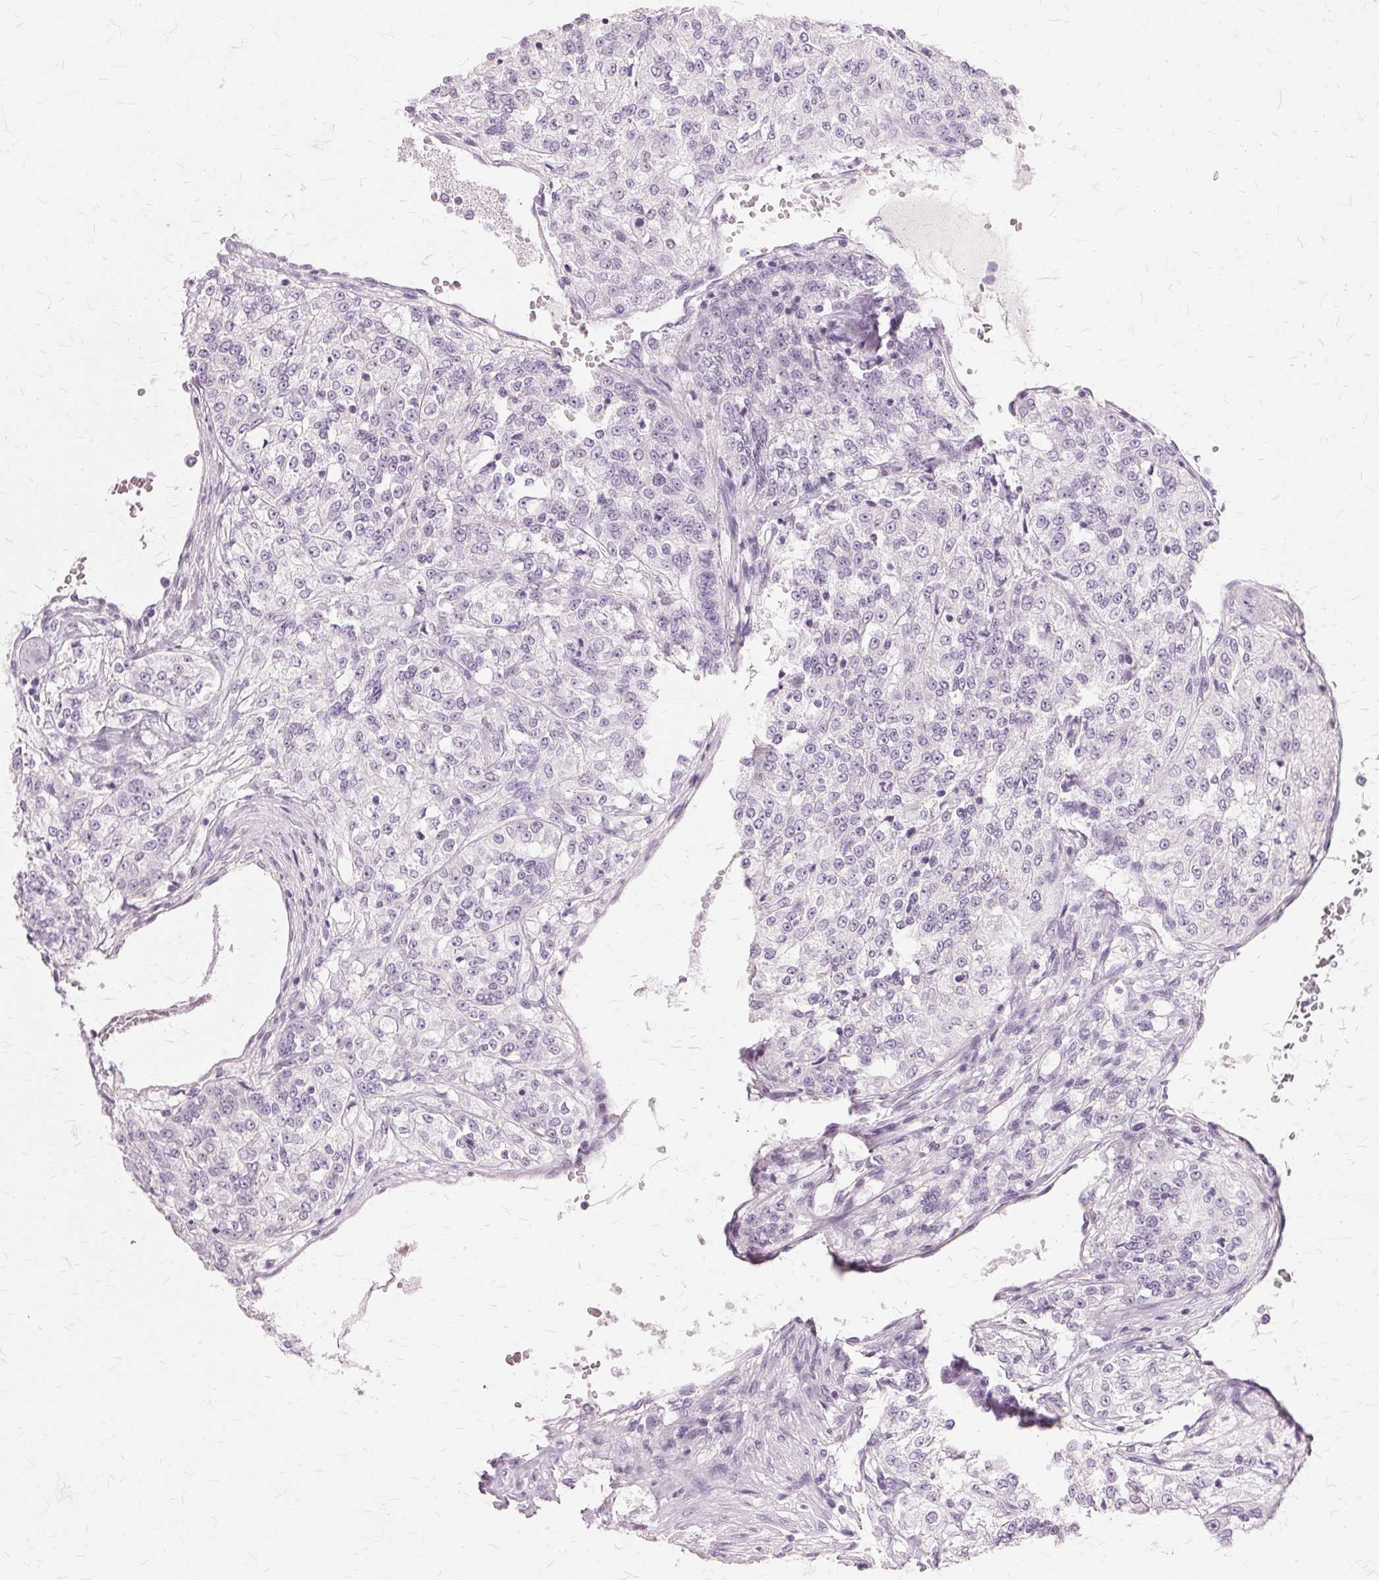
{"staining": {"intensity": "negative", "quantity": "none", "location": "none"}, "tissue": "renal cancer", "cell_type": "Tumor cells", "image_type": "cancer", "snomed": [{"axis": "morphology", "description": "Adenocarcinoma, NOS"}, {"axis": "topography", "description": "Kidney"}], "caption": "Tumor cells are negative for protein expression in human renal adenocarcinoma.", "gene": "SLC45A3", "patient": {"sex": "female", "age": 63}}